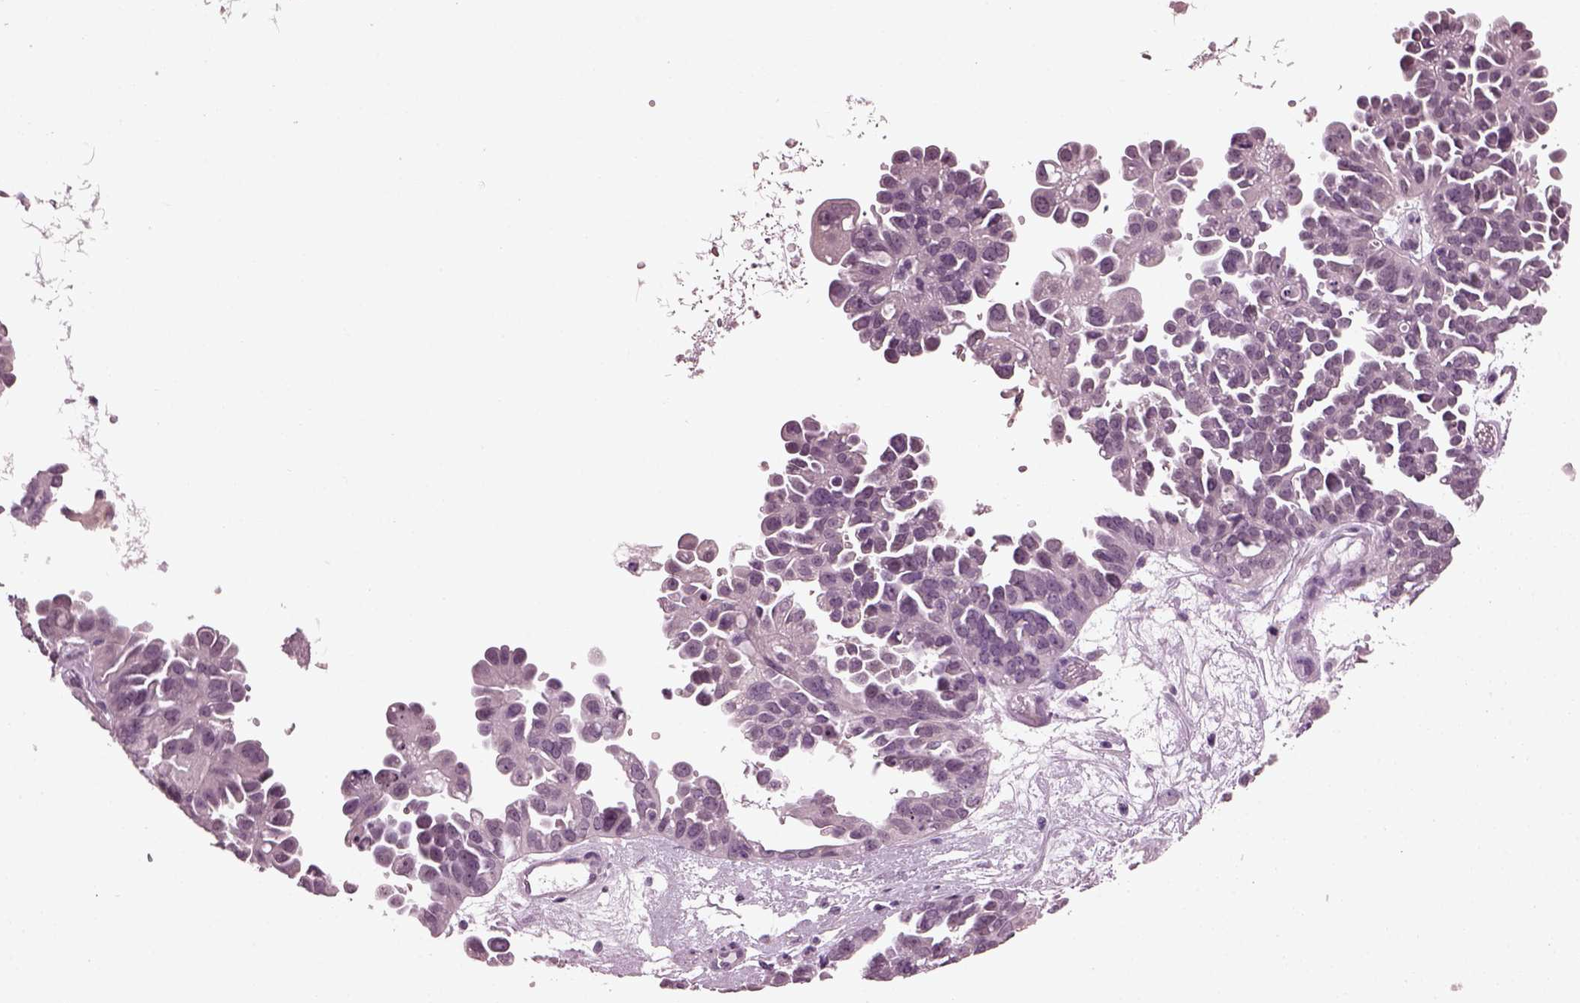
{"staining": {"intensity": "negative", "quantity": "none", "location": "none"}, "tissue": "ovarian cancer", "cell_type": "Tumor cells", "image_type": "cancer", "snomed": [{"axis": "morphology", "description": "Cystadenocarcinoma, serous, NOS"}, {"axis": "topography", "description": "Ovary"}], "caption": "DAB (3,3'-diaminobenzidine) immunohistochemical staining of ovarian cancer (serous cystadenocarcinoma) shows no significant expression in tumor cells. (DAB (3,3'-diaminobenzidine) immunohistochemistry visualized using brightfield microscopy, high magnification).", "gene": "SLC6A17", "patient": {"sex": "female", "age": 53}}